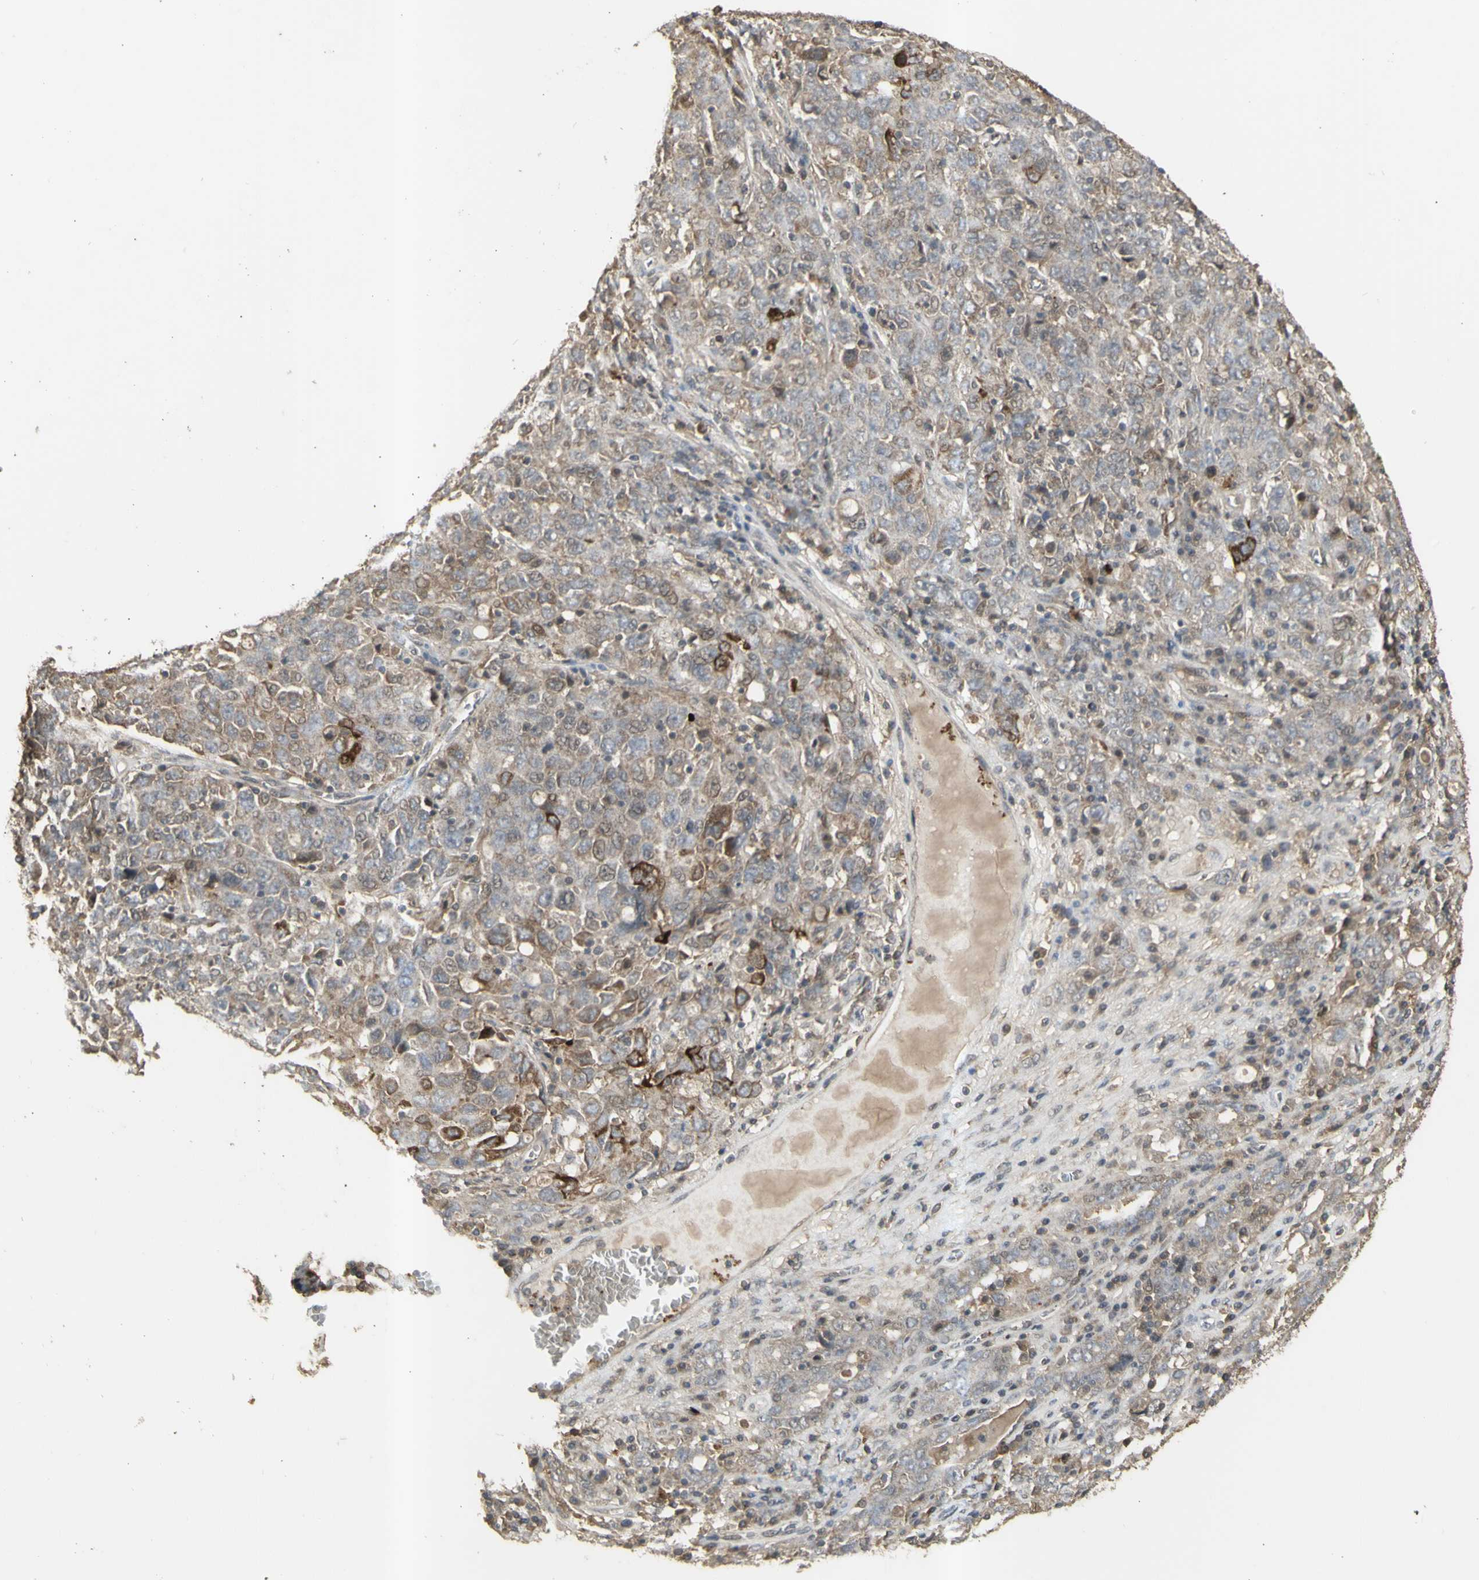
{"staining": {"intensity": "weak", "quantity": ">75%", "location": "cytoplasmic/membranous"}, "tissue": "ovarian cancer", "cell_type": "Tumor cells", "image_type": "cancer", "snomed": [{"axis": "morphology", "description": "Carcinoma, endometroid"}, {"axis": "topography", "description": "Ovary"}], "caption": "Weak cytoplasmic/membranous protein staining is appreciated in approximately >75% of tumor cells in ovarian endometroid carcinoma.", "gene": "ALOX12", "patient": {"sex": "female", "age": 62}}